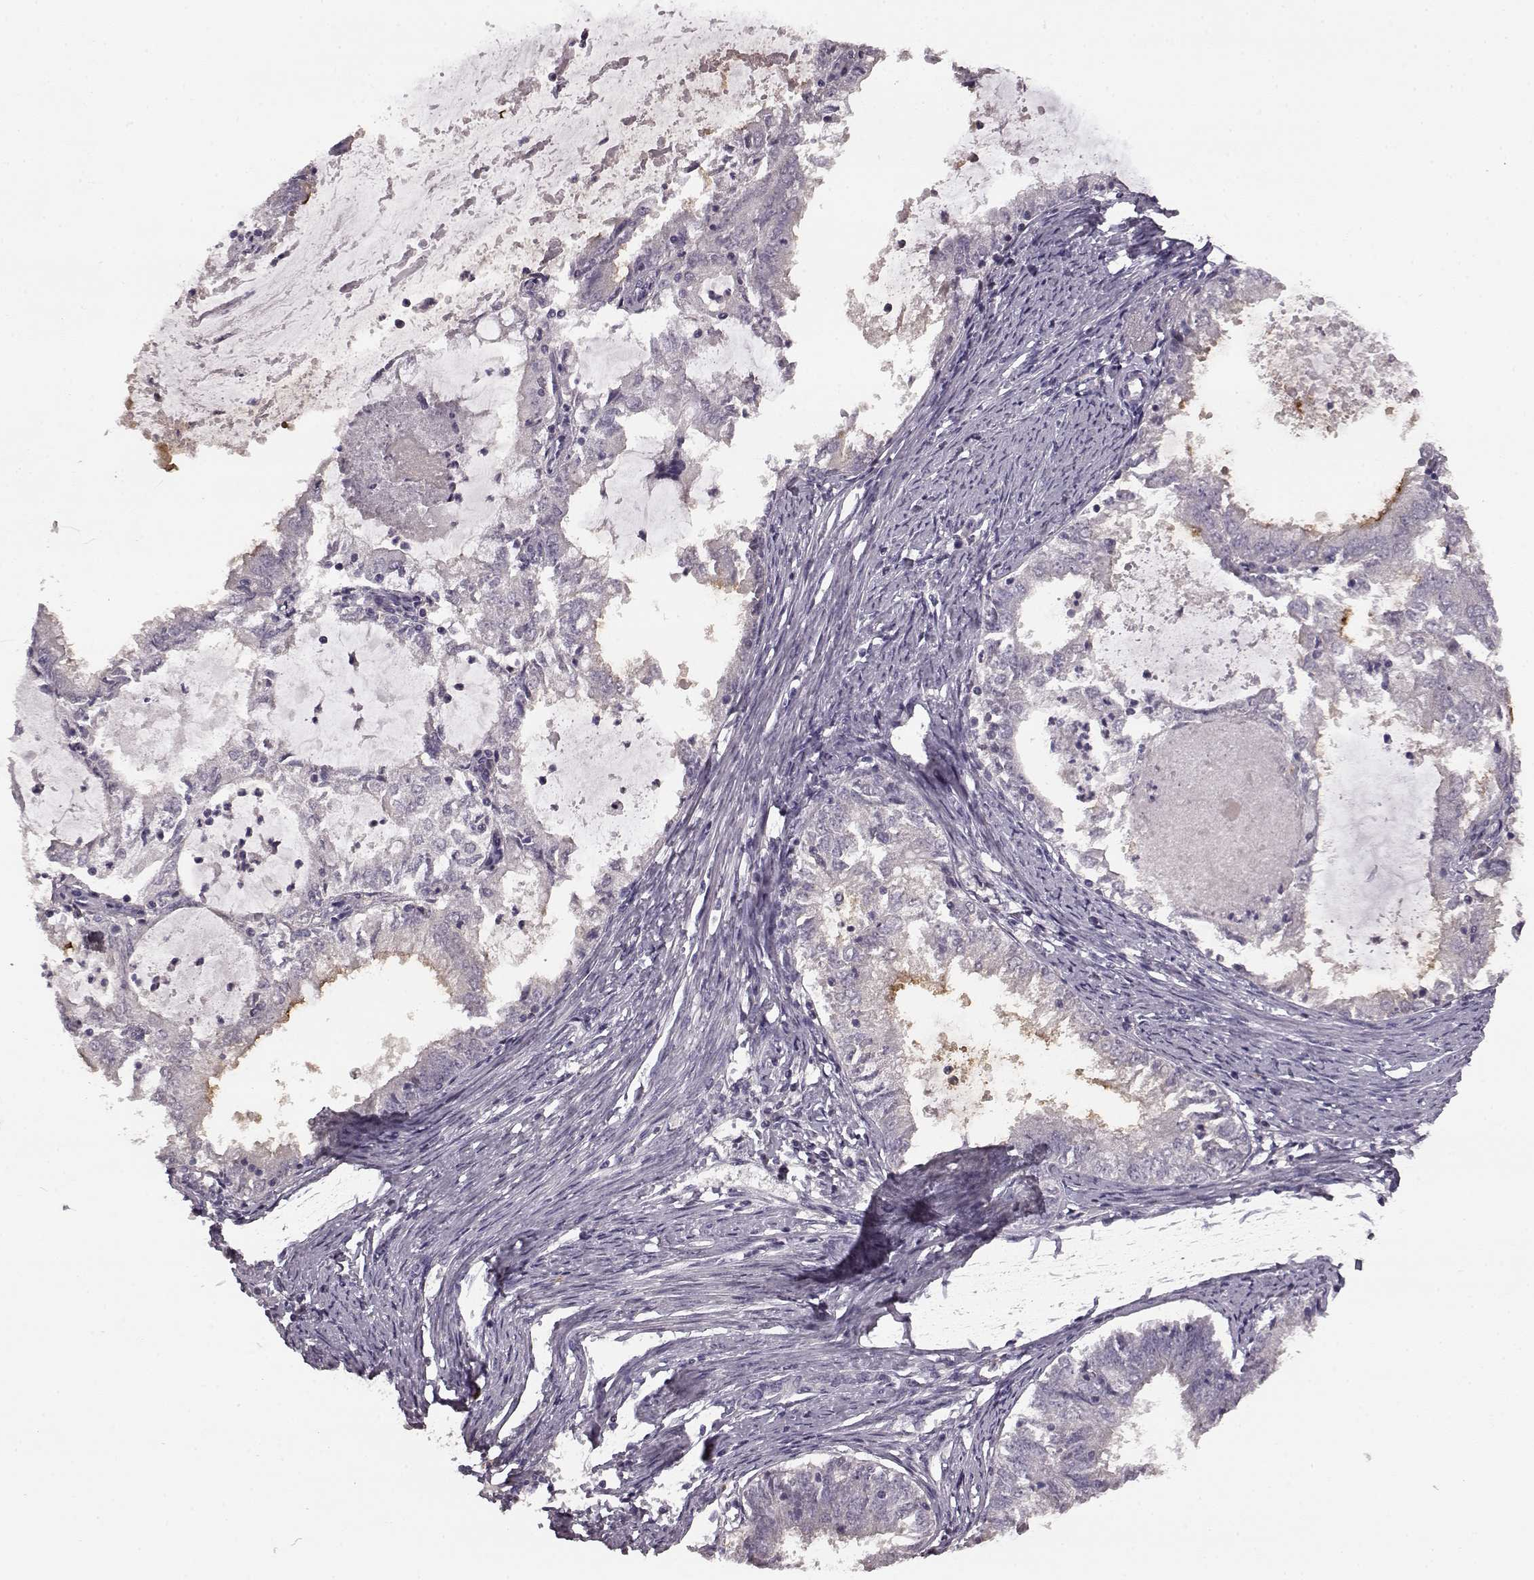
{"staining": {"intensity": "negative", "quantity": "none", "location": "none"}, "tissue": "endometrial cancer", "cell_type": "Tumor cells", "image_type": "cancer", "snomed": [{"axis": "morphology", "description": "Adenocarcinoma, NOS"}, {"axis": "topography", "description": "Endometrium"}], "caption": "An immunohistochemistry photomicrograph of endometrial cancer (adenocarcinoma) is shown. There is no staining in tumor cells of endometrial cancer (adenocarcinoma). The staining is performed using DAB brown chromogen with nuclei counter-stained in using hematoxylin.", "gene": "SLC52A3", "patient": {"sex": "female", "age": 57}}